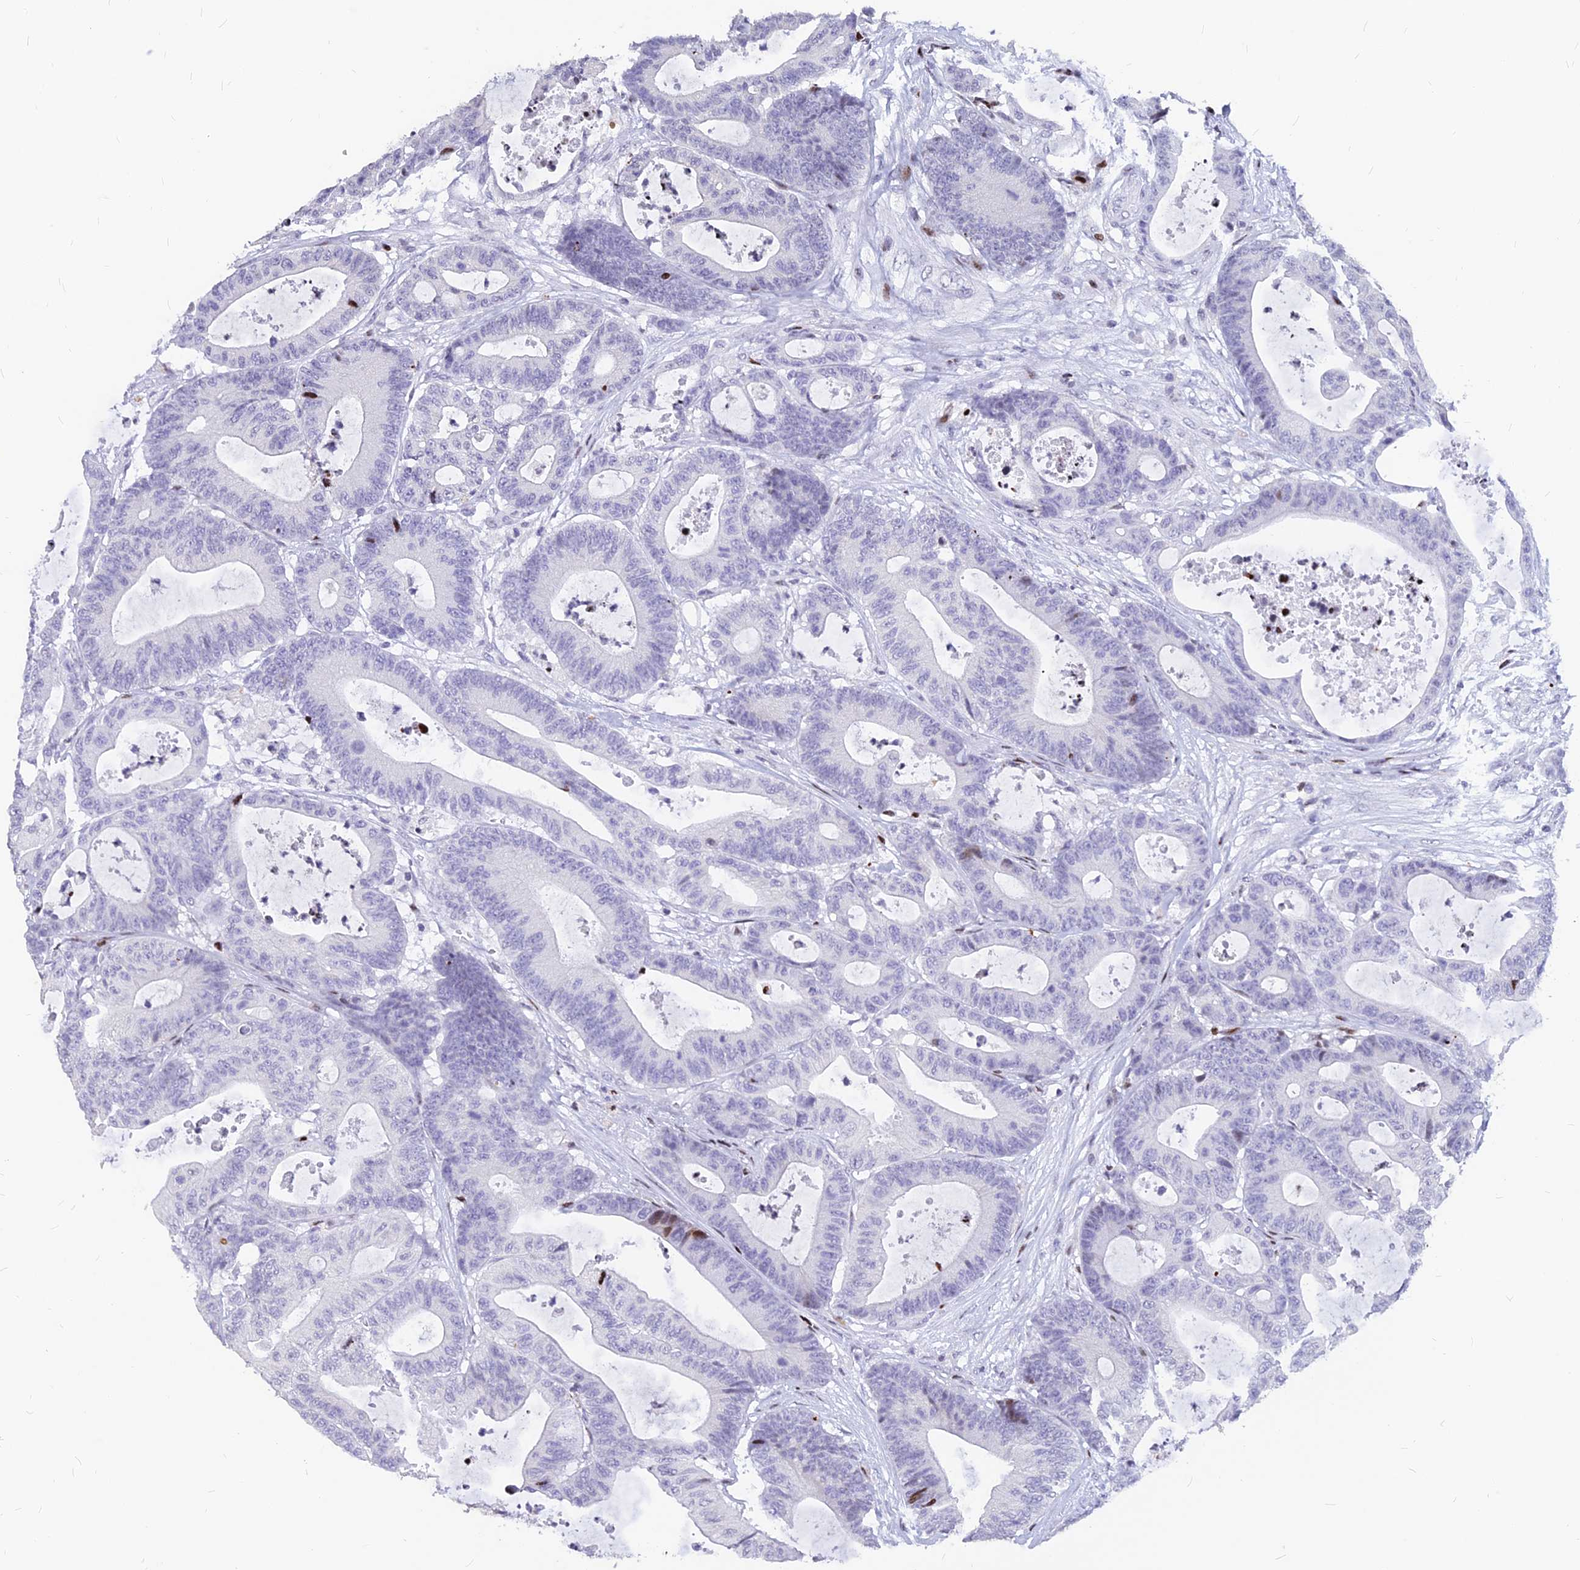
{"staining": {"intensity": "moderate", "quantity": "<25%", "location": "nuclear"}, "tissue": "colorectal cancer", "cell_type": "Tumor cells", "image_type": "cancer", "snomed": [{"axis": "morphology", "description": "Adenocarcinoma, NOS"}, {"axis": "topography", "description": "Colon"}], "caption": "This is an image of immunohistochemistry staining of colorectal cancer (adenocarcinoma), which shows moderate positivity in the nuclear of tumor cells.", "gene": "PRPS1", "patient": {"sex": "female", "age": 84}}